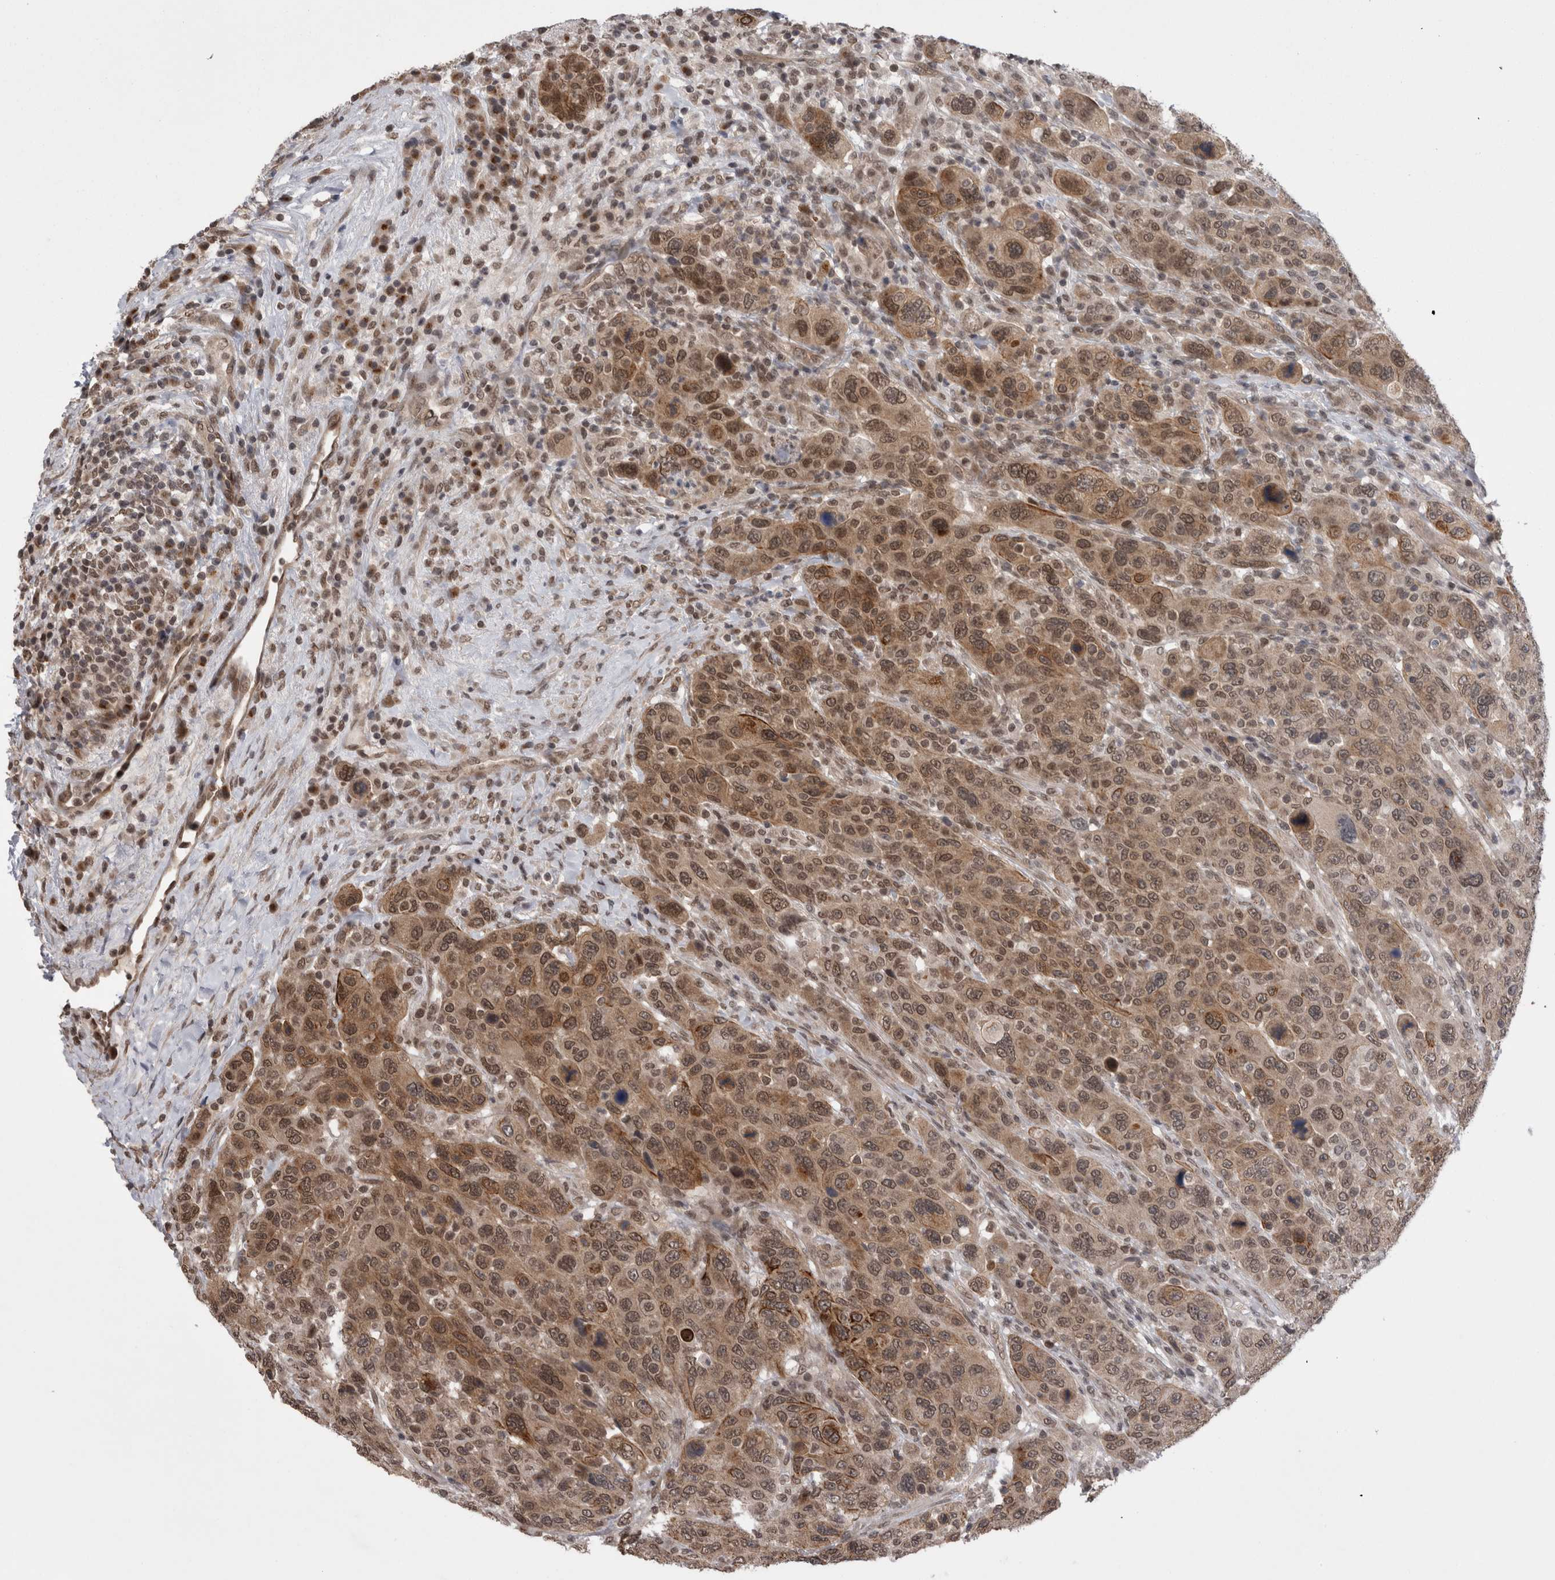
{"staining": {"intensity": "moderate", "quantity": ">75%", "location": "cytoplasmic/membranous,nuclear"}, "tissue": "breast cancer", "cell_type": "Tumor cells", "image_type": "cancer", "snomed": [{"axis": "morphology", "description": "Duct carcinoma"}, {"axis": "topography", "description": "Breast"}], "caption": "Human intraductal carcinoma (breast) stained with a protein marker demonstrates moderate staining in tumor cells.", "gene": "ZNF341", "patient": {"sex": "female", "age": 37}}